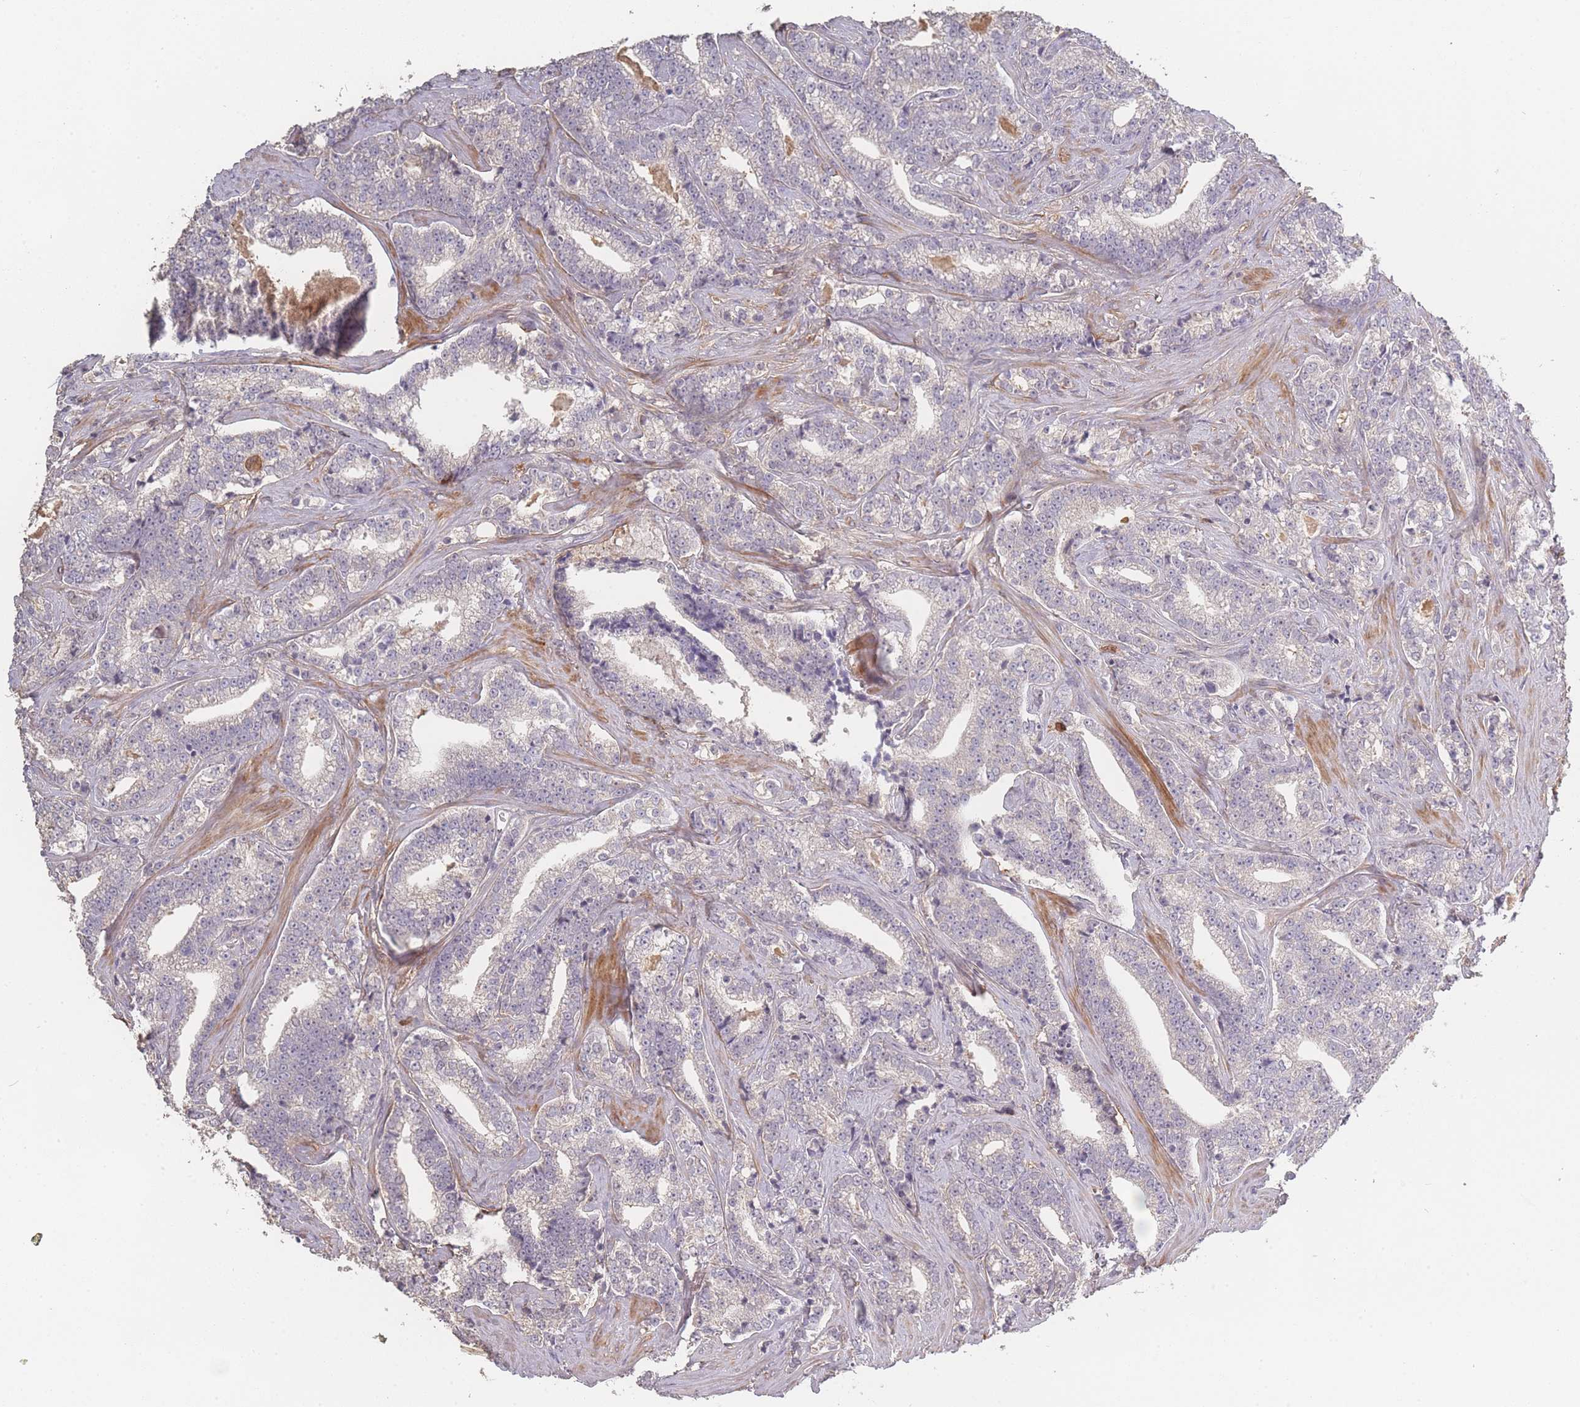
{"staining": {"intensity": "negative", "quantity": "none", "location": "none"}, "tissue": "prostate cancer", "cell_type": "Tumor cells", "image_type": "cancer", "snomed": [{"axis": "morphology", "description": "Adenocarcinoma, High grade"}, {"axis": "topography", "description": "Prostate"}], "caption": "The micrograph shows no staining of tumor cells in prostate high-grade adenocarcinoma. Brightfield microscopy of immunohistochemistry stained with DAB (brown) and hematoxylin (blue), captured at high magnification.", "gene": "BST1", "patient": {"sex": "male", "age": 67}}